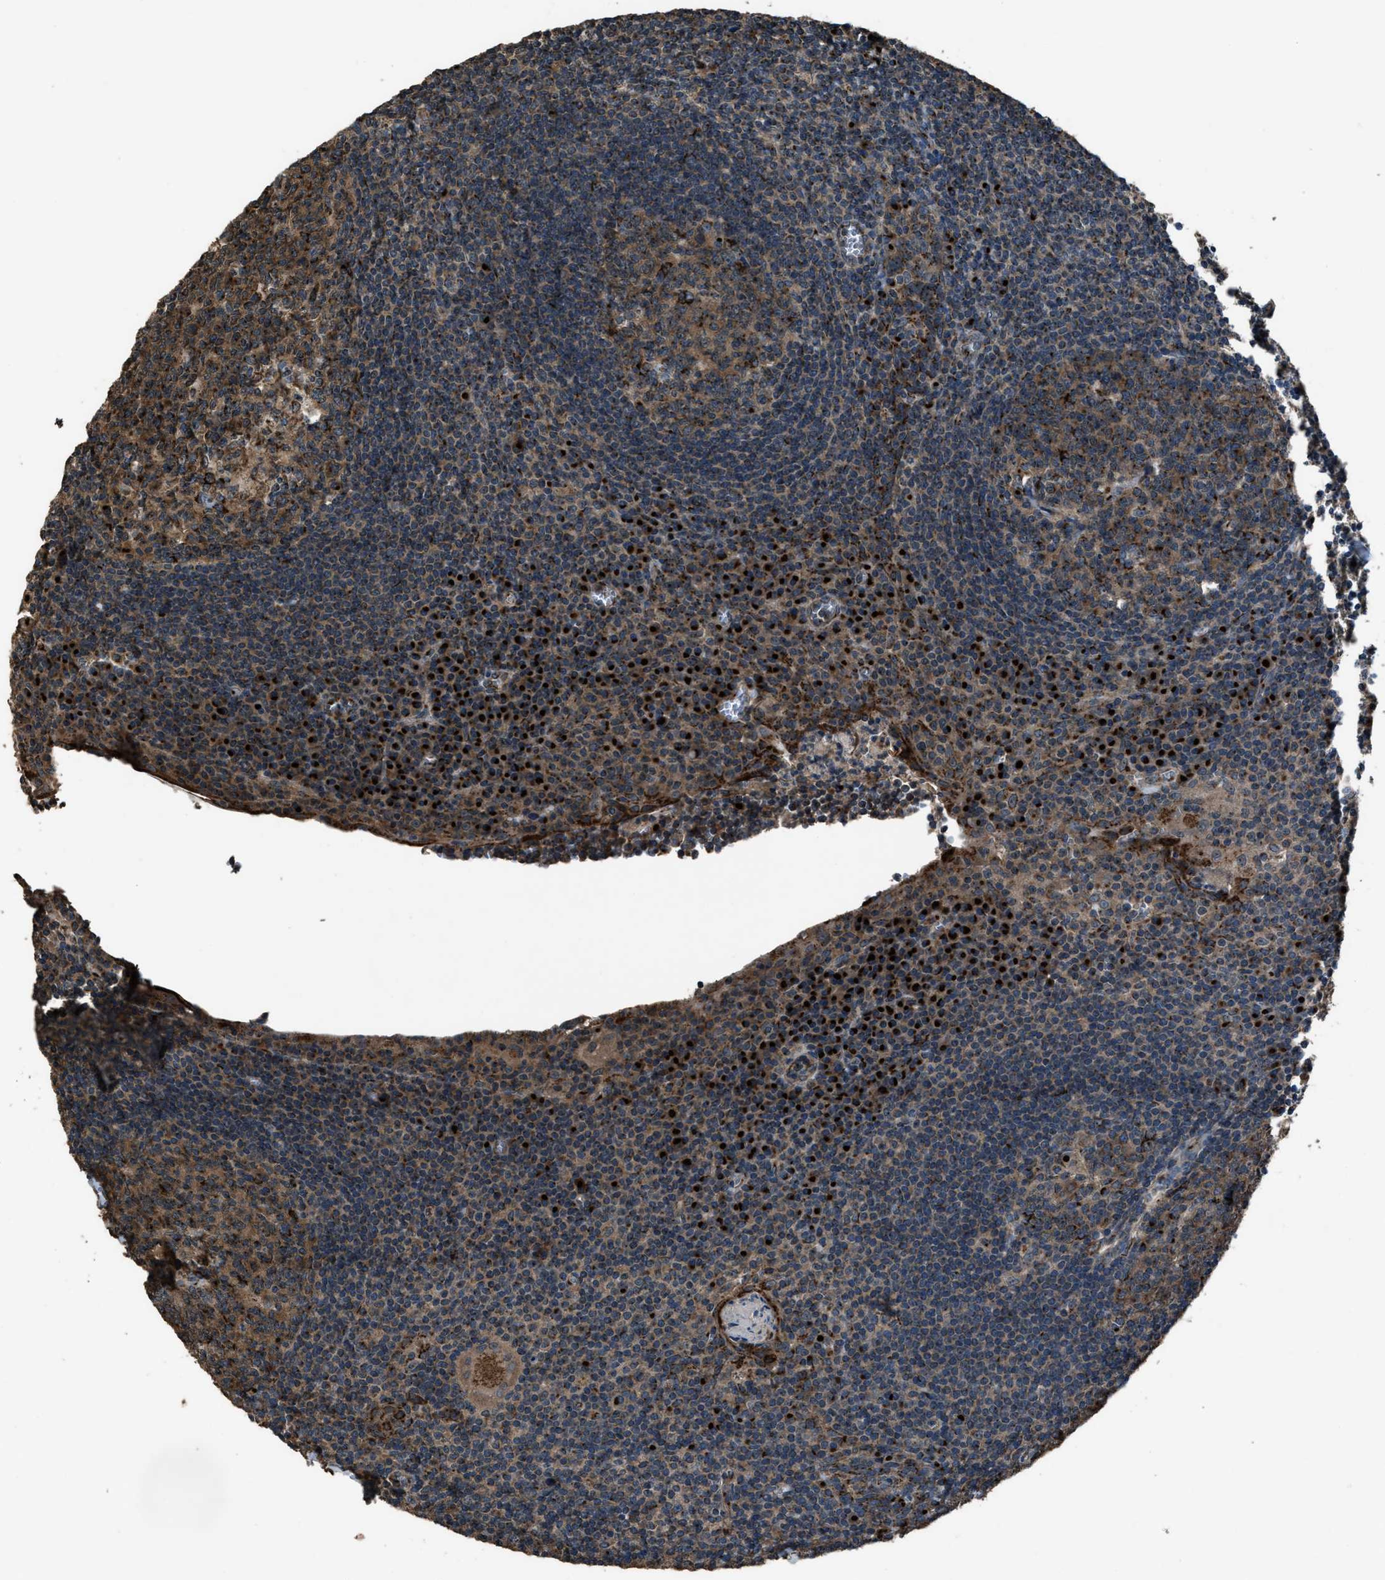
{"staining": {"intensity": "strong", "quantity": "25%-75%", "location": "cytoplasmic/membranous"}, "tissue": "tonsil", "cell_type": "Germinal center cells", "image_type": "normal", "snomed": [{"axis": "morphology", "description": "Normal tissue, NOS"}, {"axis": "topography", "description": "Tonsil"}], "caption": "A high-resolution micrograph shows IHC staining of benign tonsil, which reveals strong cytoplasmic/membranous positivity in about 25%-75% of germinal center cells. Using DAB (brown) and hematoxylin (blue) stains, captured at high magnification using brightfield microscopy.", "gene": "SLC38A10", "patient": {"sex": "male", "age": 37}}